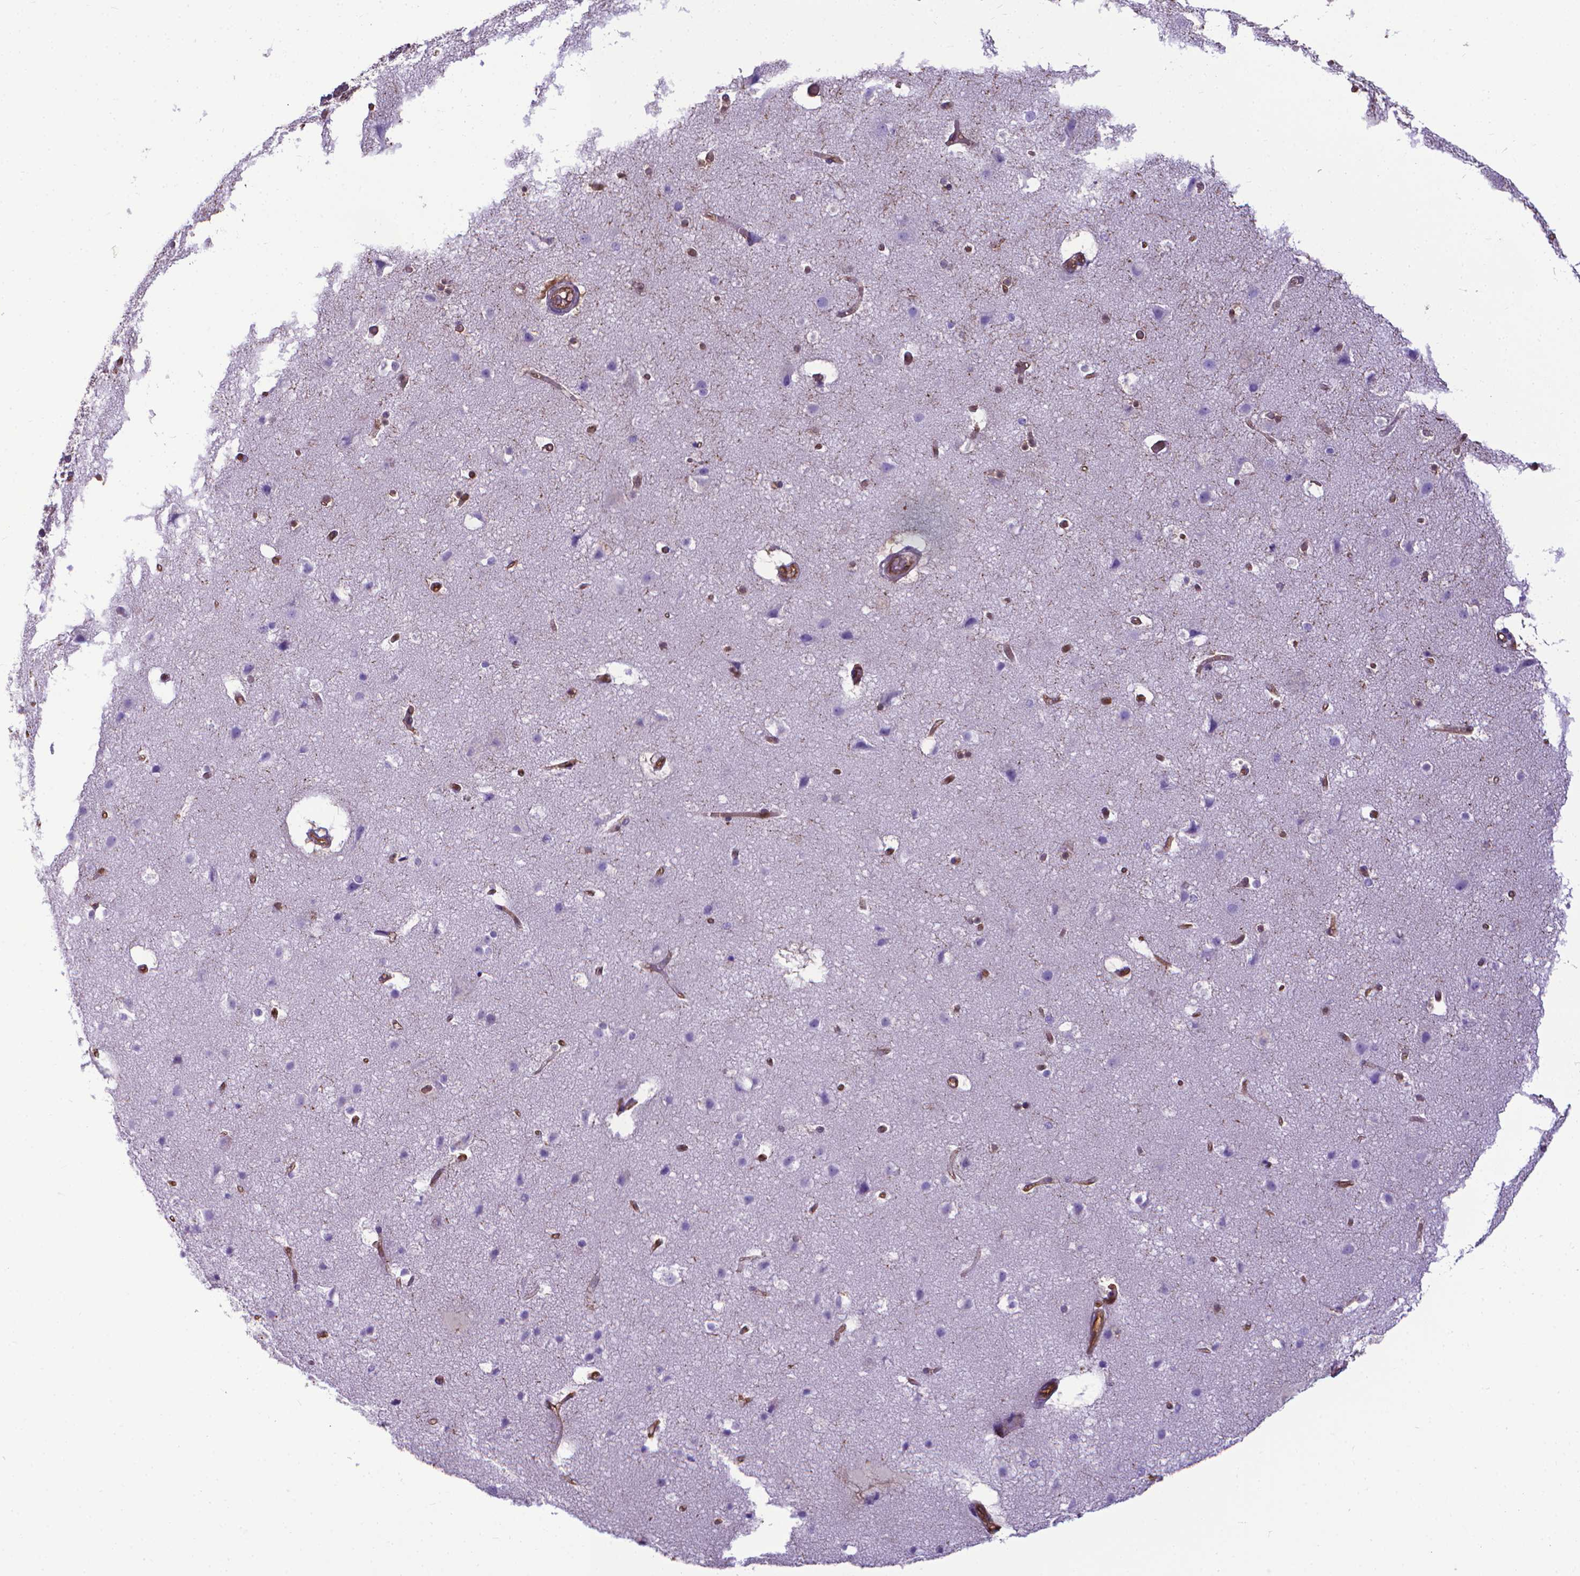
{"staining": {"intensity": "moderate", "quantity": ">75%", "location": "cytoplasmic/membranous,nuclear"}, "tissue": "cerebral cortex", "cell_type": "Endothelial cells", "image_type": "normal", "snomed": [{"axis": "morphology", "description": "Normal tissue, NOS"}, {"axis": "topography", "description": "Cerebral cortex"}], "caption": "Immunohistochemistry photomicrograph of normal cerebral cortex: cerebral cortex stained using immunohistochemistry (IHC) reveals medium levels of moderate protein expression localized specifically in the cytoplasmic/membranous,nuclear of endothelial cells, appearing as a cytoplasmic/membranous,nuclear brown color.", "gene": "CLIC4", "patient": {"sex": "female", "age": 52}}